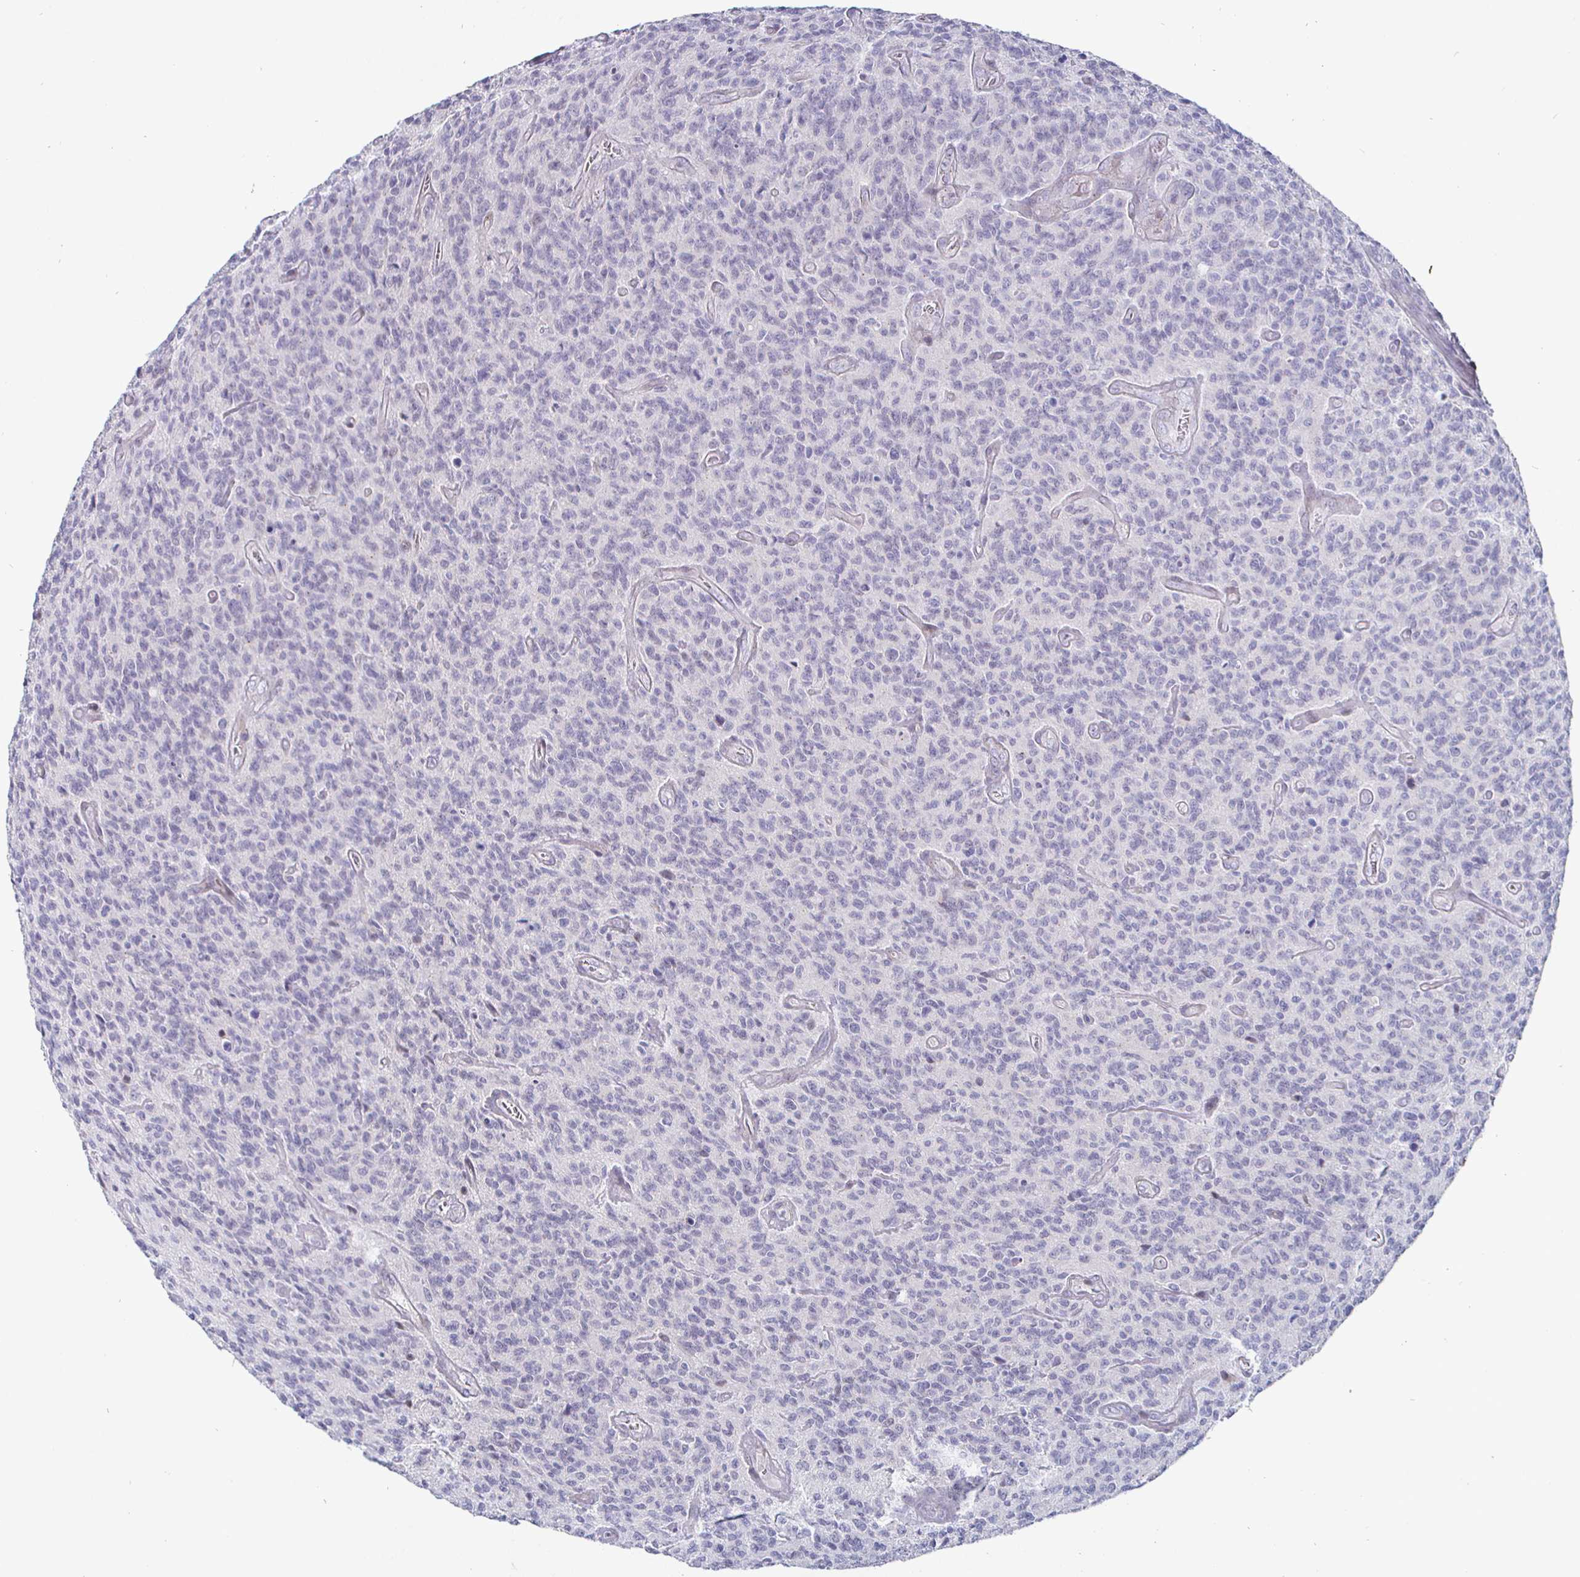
{"staining": {"intensity": "negative", "quantity": "none", "location": "none"}, "tissue": "glioma", "cell_type": "Tumor cells", "image_type": "cancer", "snomed": [{"axis": "morphology", "description": "Glioma, malignant, High grade"}, {"axis": "topography", "description": "Brain"}], "caption": "Histopathology image shows no protein positivity in tumor cells of glioma tissue.", "gene": "DMRTB1", "patient": {"sex": "male", "age": 76}}